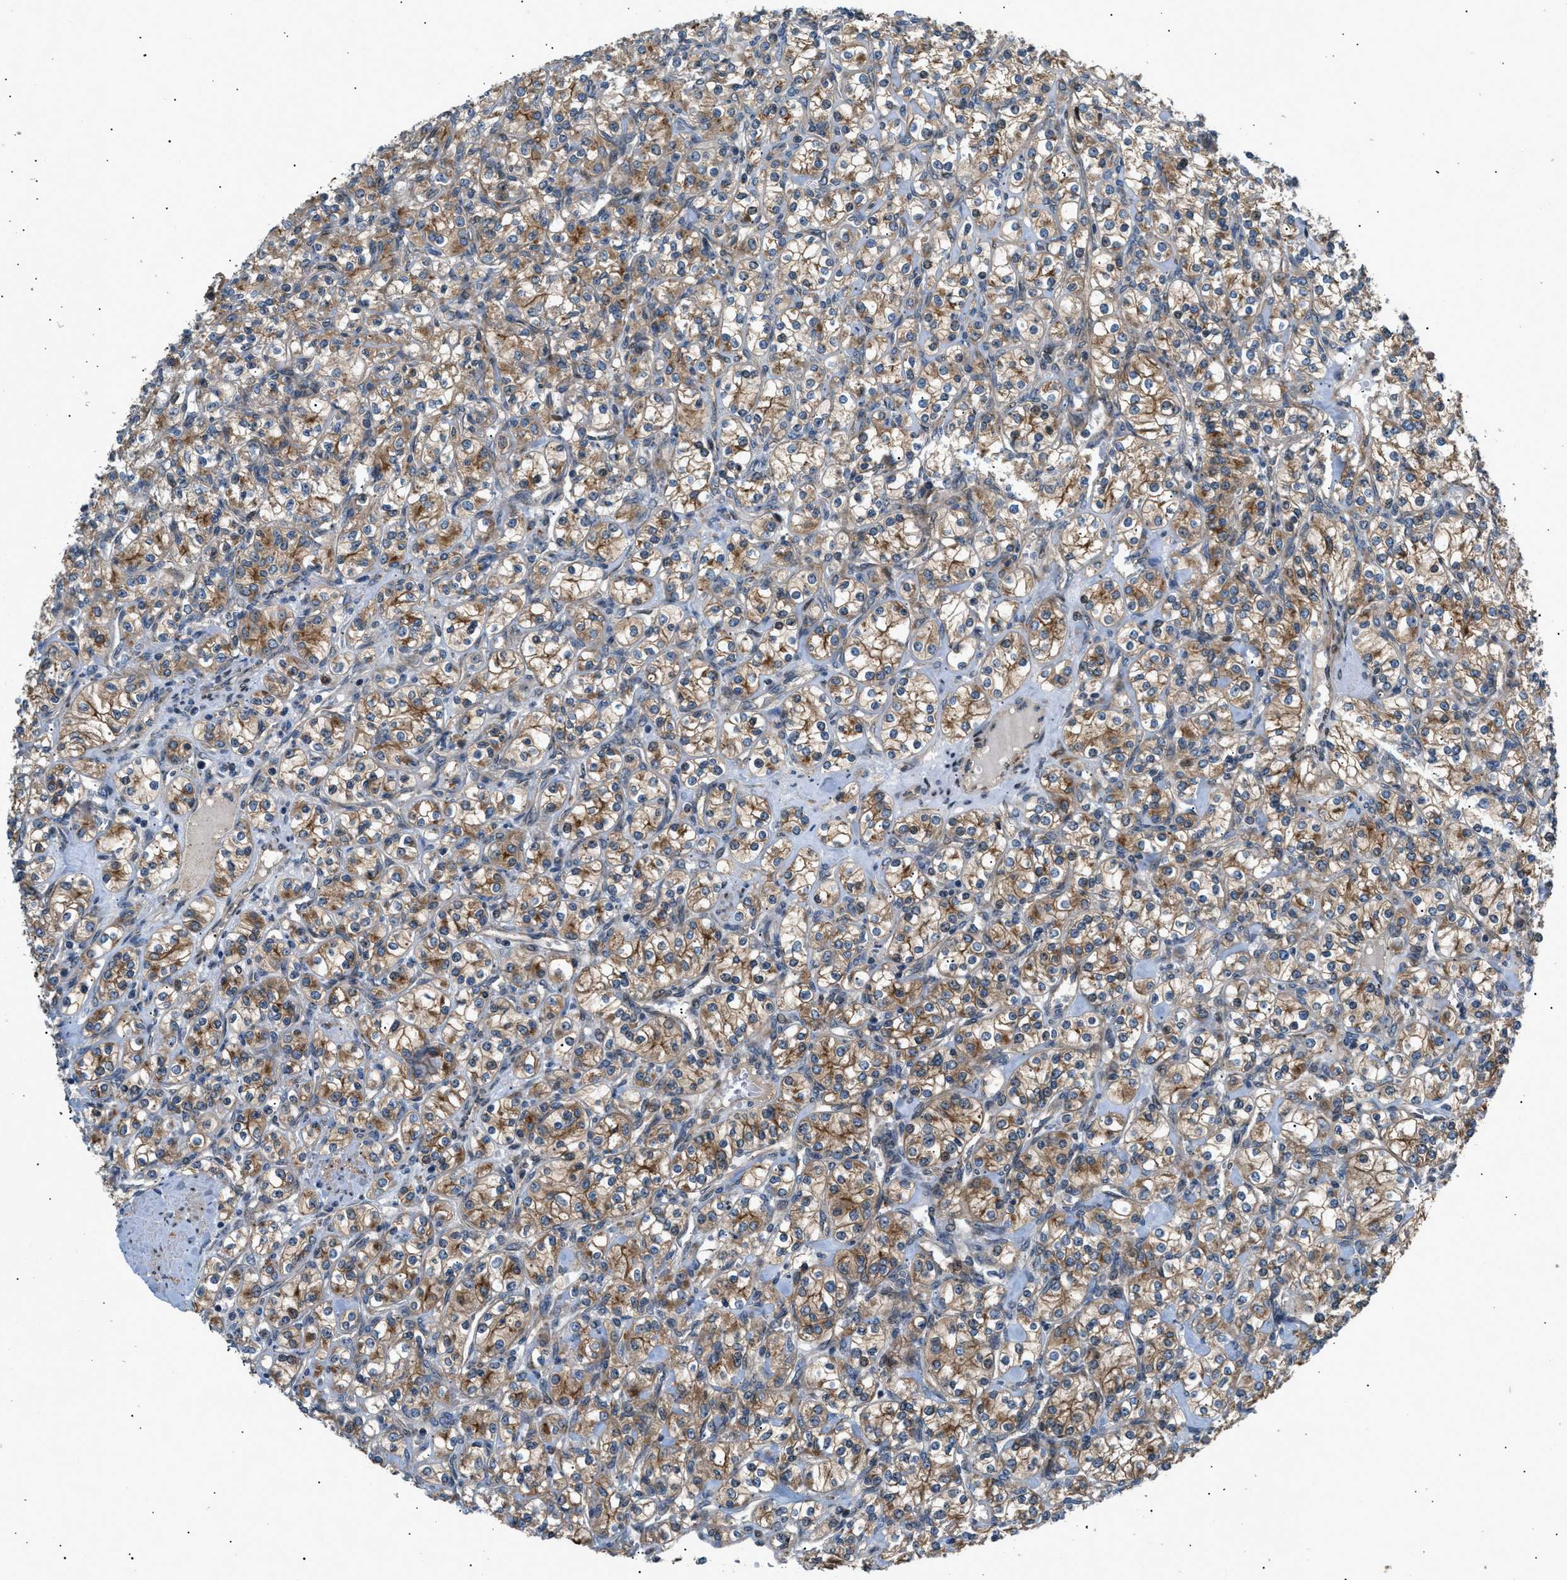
{"staining": {"intensity": "moderate", "quantity": ">75%", "location": "cytoplasmic/membranous"}, "tissue": "renal cancer", "cell_type": "Tumor cells", "image_type": "cancer", "snomed": [{"axis": "morphology", "description": "Adenocarcinoma, NOS"}, {"axis": "topography", "description": "Kidney"}], "caption": "Immunohistochemical staining of renal adenocarcinoma shows medium levels of moderate cytoplasmic/membranous protein positivity in about >75% of tumor cells. (brown staining indicates protein expression, while blue staining denotes nuclei).", "gene": "LYSMD3", "patient": {"sex": "male", "age": 77}}